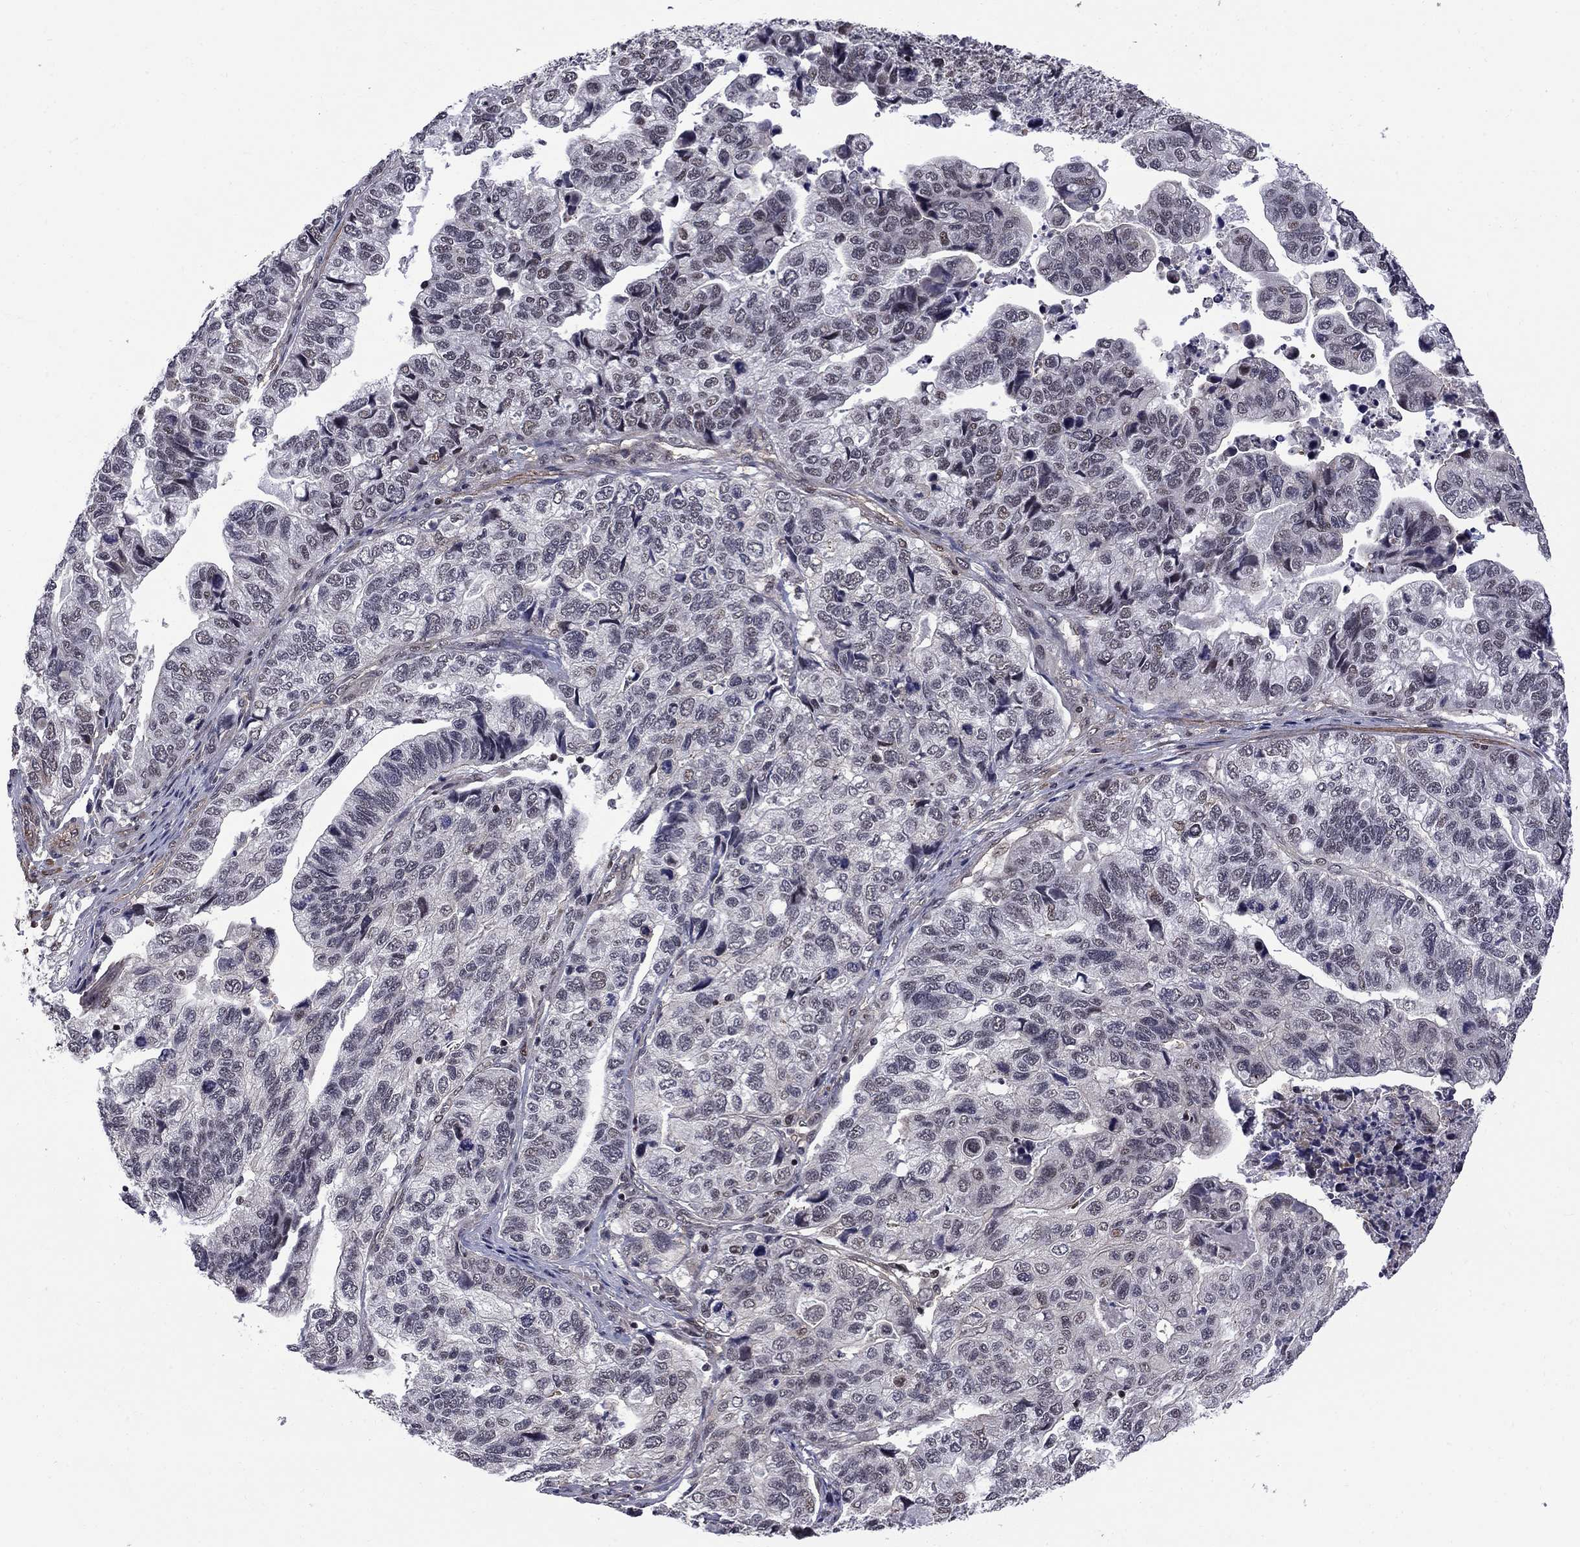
{"staining": {"intensity": "negative", "quantity": "none", "location": "none"}, "tissue": "stomach cancer", "cell_type": "Tumor cells", "image_type": "cancer", "snomed": [{"axis": "morphology", "description": "Adenocarcinoma, NOS"}, {"axis": "topography", "description": "Stomach, upper"}], "caption": "The image displays no significant positivity in tumor cells of stomach cancer (adenocarcinoma). Nuclei are stained in blue.", "gene": "BRF1", "patient": {"sex": "female", "age": 67}}